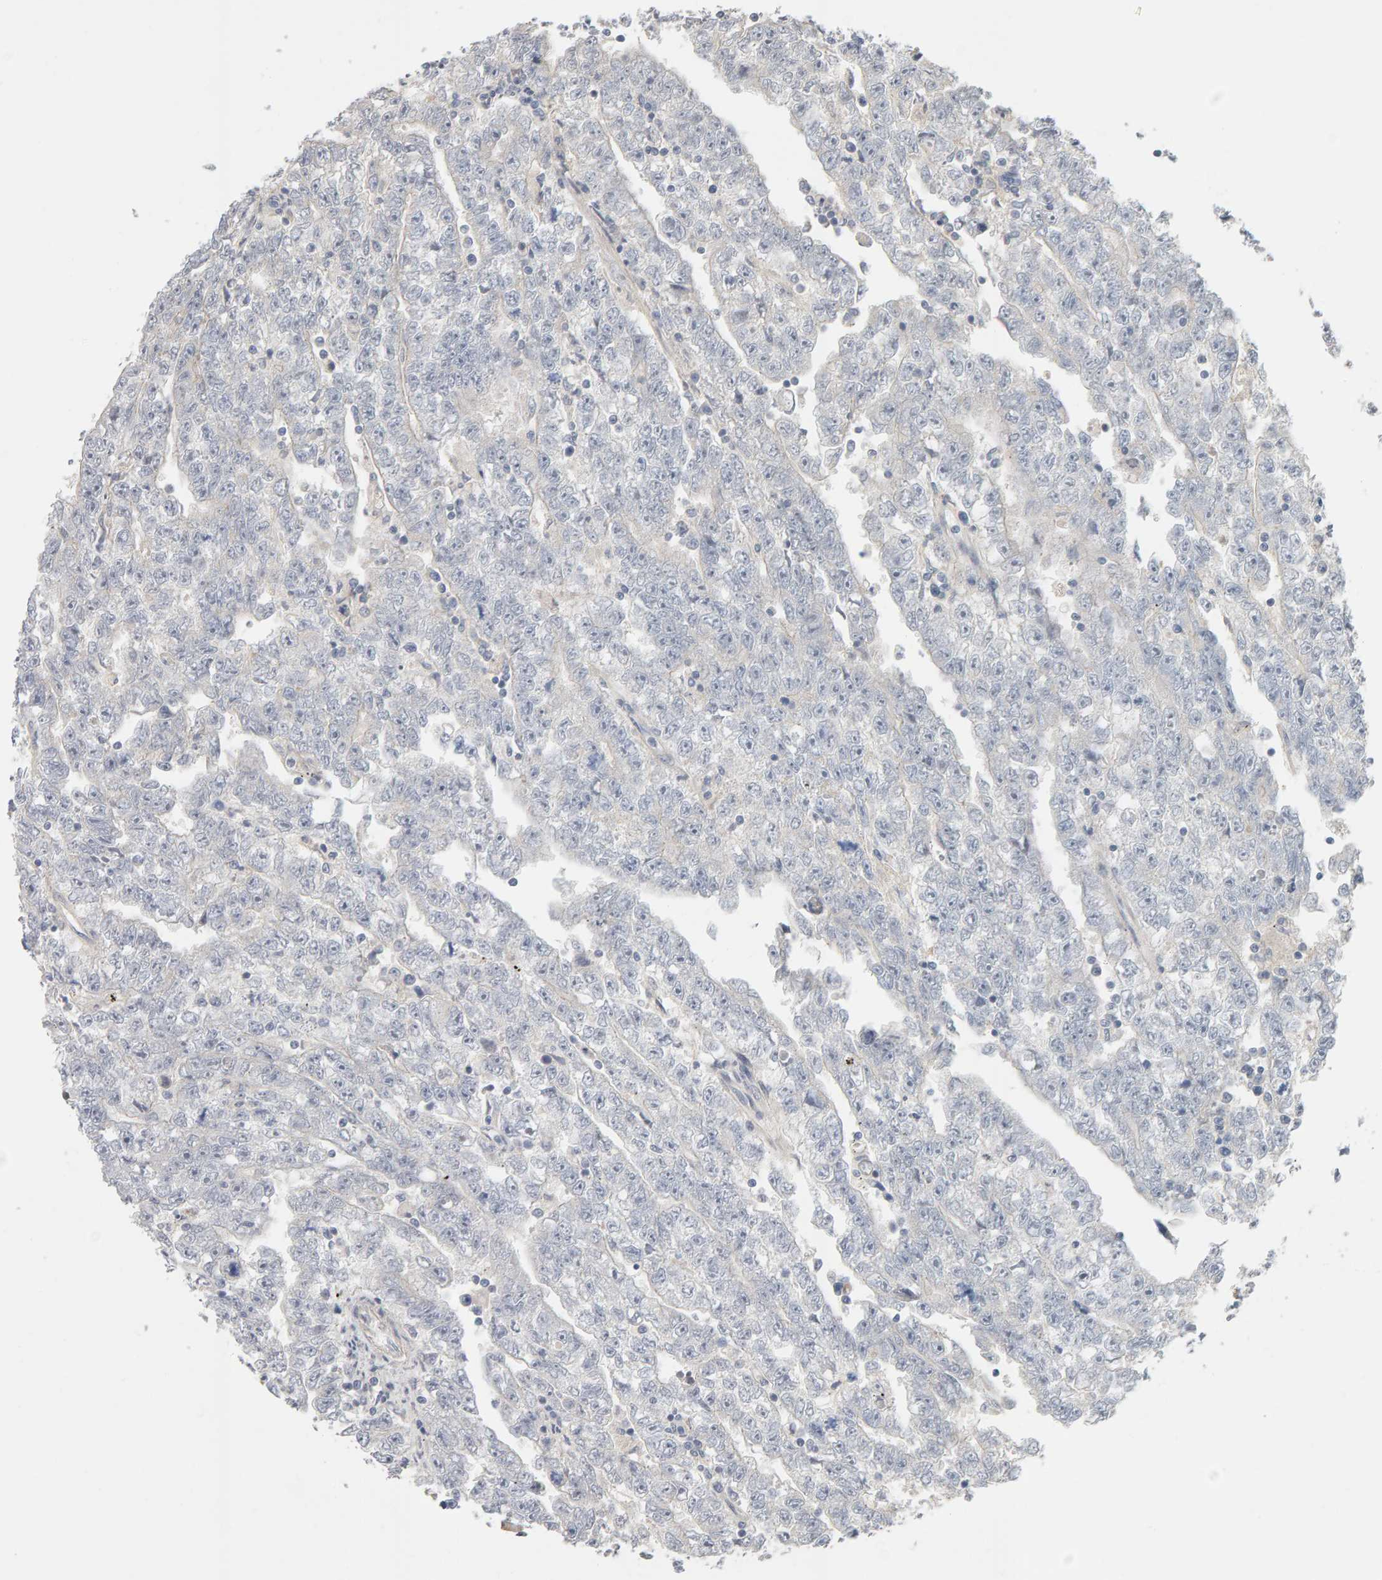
{"staining": {"intensity": "negative", "quantity": "none", "location": "none"}, "tissue": "testis cancer", "cell_type": "Tumor cells", "image_type": "cancer", "snomed": [{"axis": "morphology", "description": "Carcinoma, Embryonal, NOS"}, {"axis": "topography", "description": "Testis"}], "caption": "A micrograph of human testis cancer (embryonal carcinoma) is negative for staining in tumor cells. (Brightfield microscopy of DAB (3,3'-diaminobenzidine) immunohistochemistry (IHC) at high magnification).", "gene": "GFUS", "patient": {"sex": "male", "age": 25}}